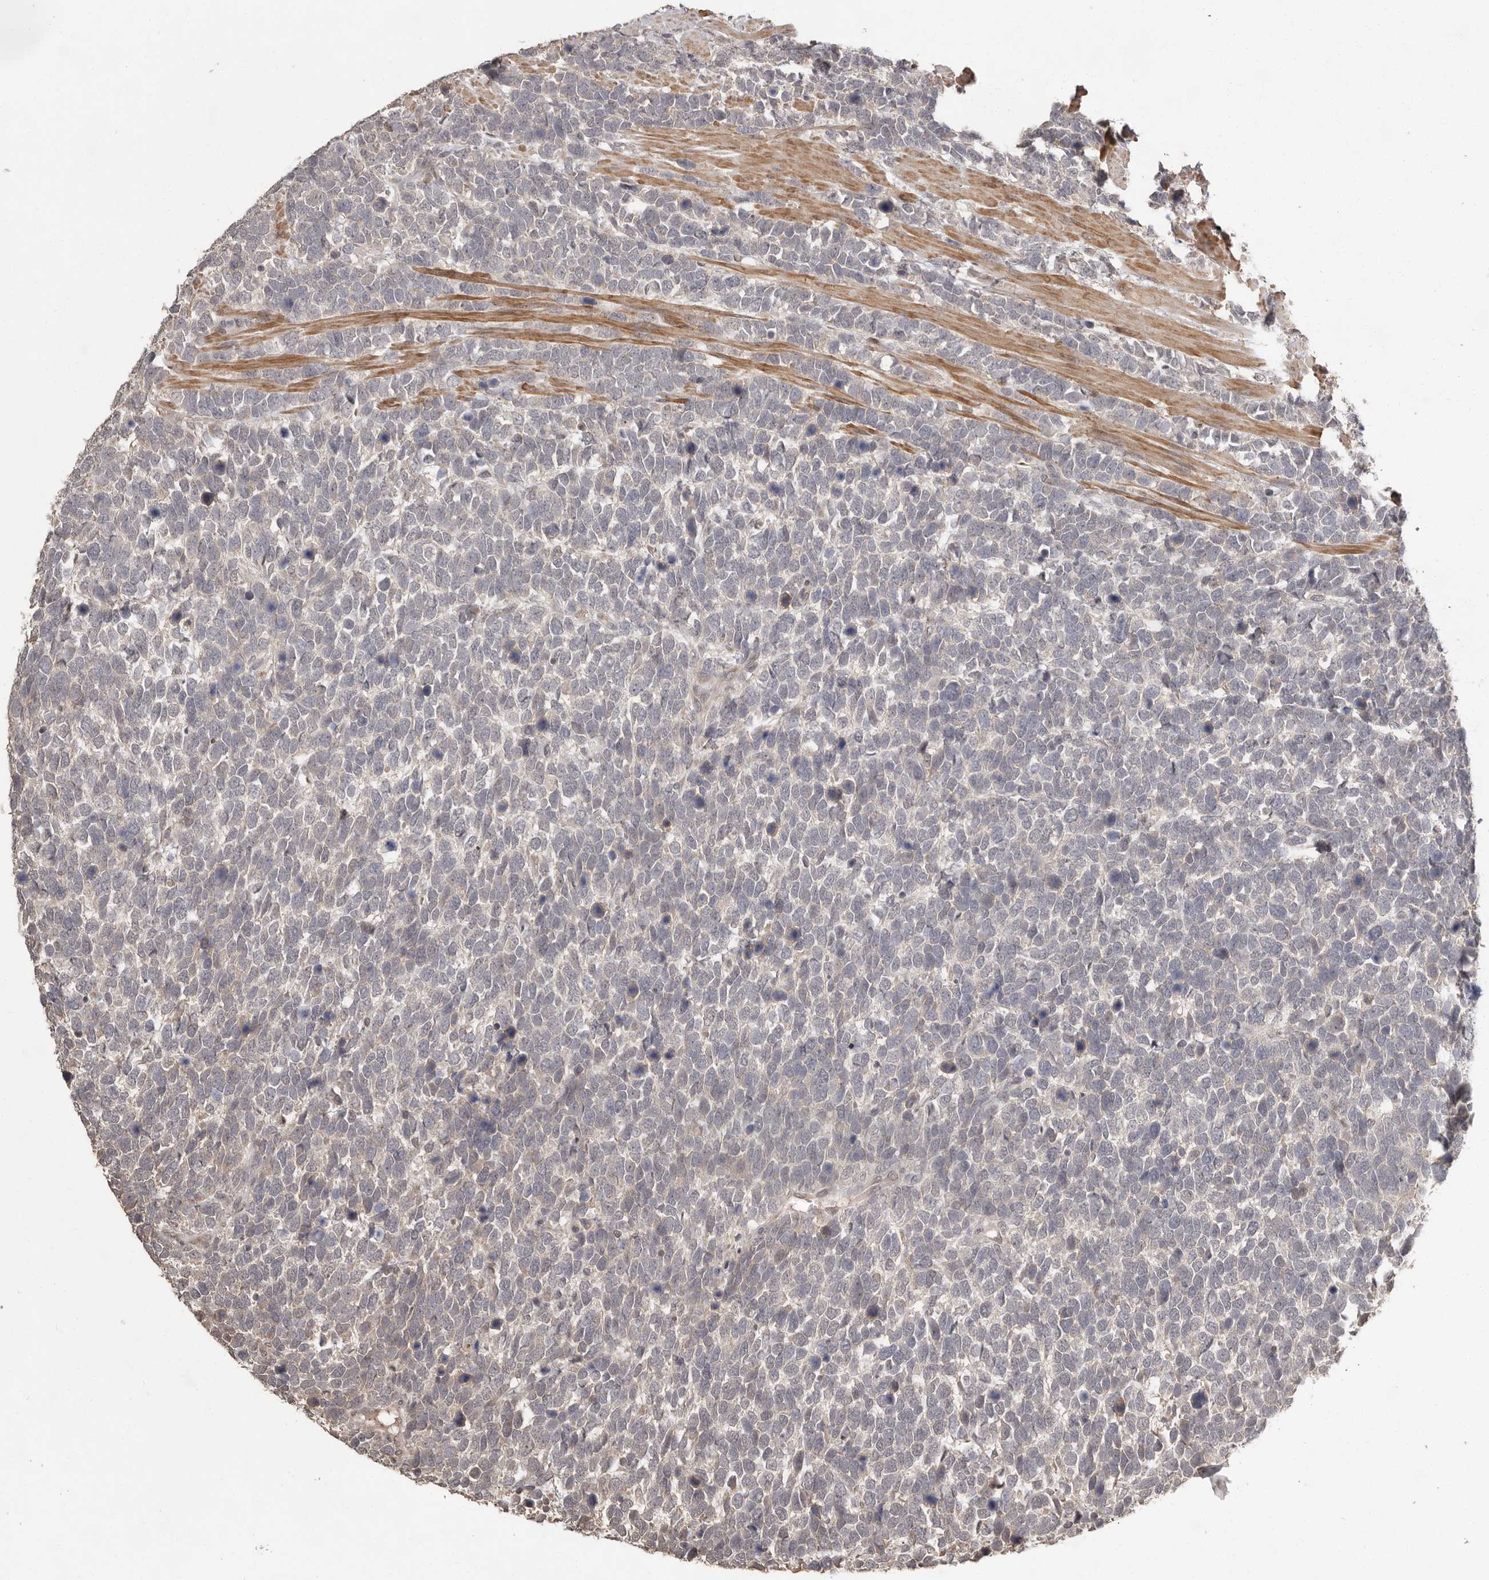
{"staining": {"intensity": "weak", "quantity": "25%-75%", "location": "cytoplasmic/membranous"}, "tissue": "urothelial cancer", "cell_type": "Tumor cells", "image_type": "cancer", "snomed": [{"axis": "morphology", "description": "Urothelial carcinoma, High grade"}, {"axis": "topography", "description": "Urinary bladder"}], "caption": "IHC histopathology image of neoplastic tissue: human urothelial carcinoma (high-grade) stained using immunohistochemistry (IHC) displays low levels of weak protein expression localized specifically in the cytoplasmic/membranous of tumor cells, appearing as a cytoplasmic/membranous brown color.", "gene": "ZFP14", "patient": {"sex": "female", "age": 82}}